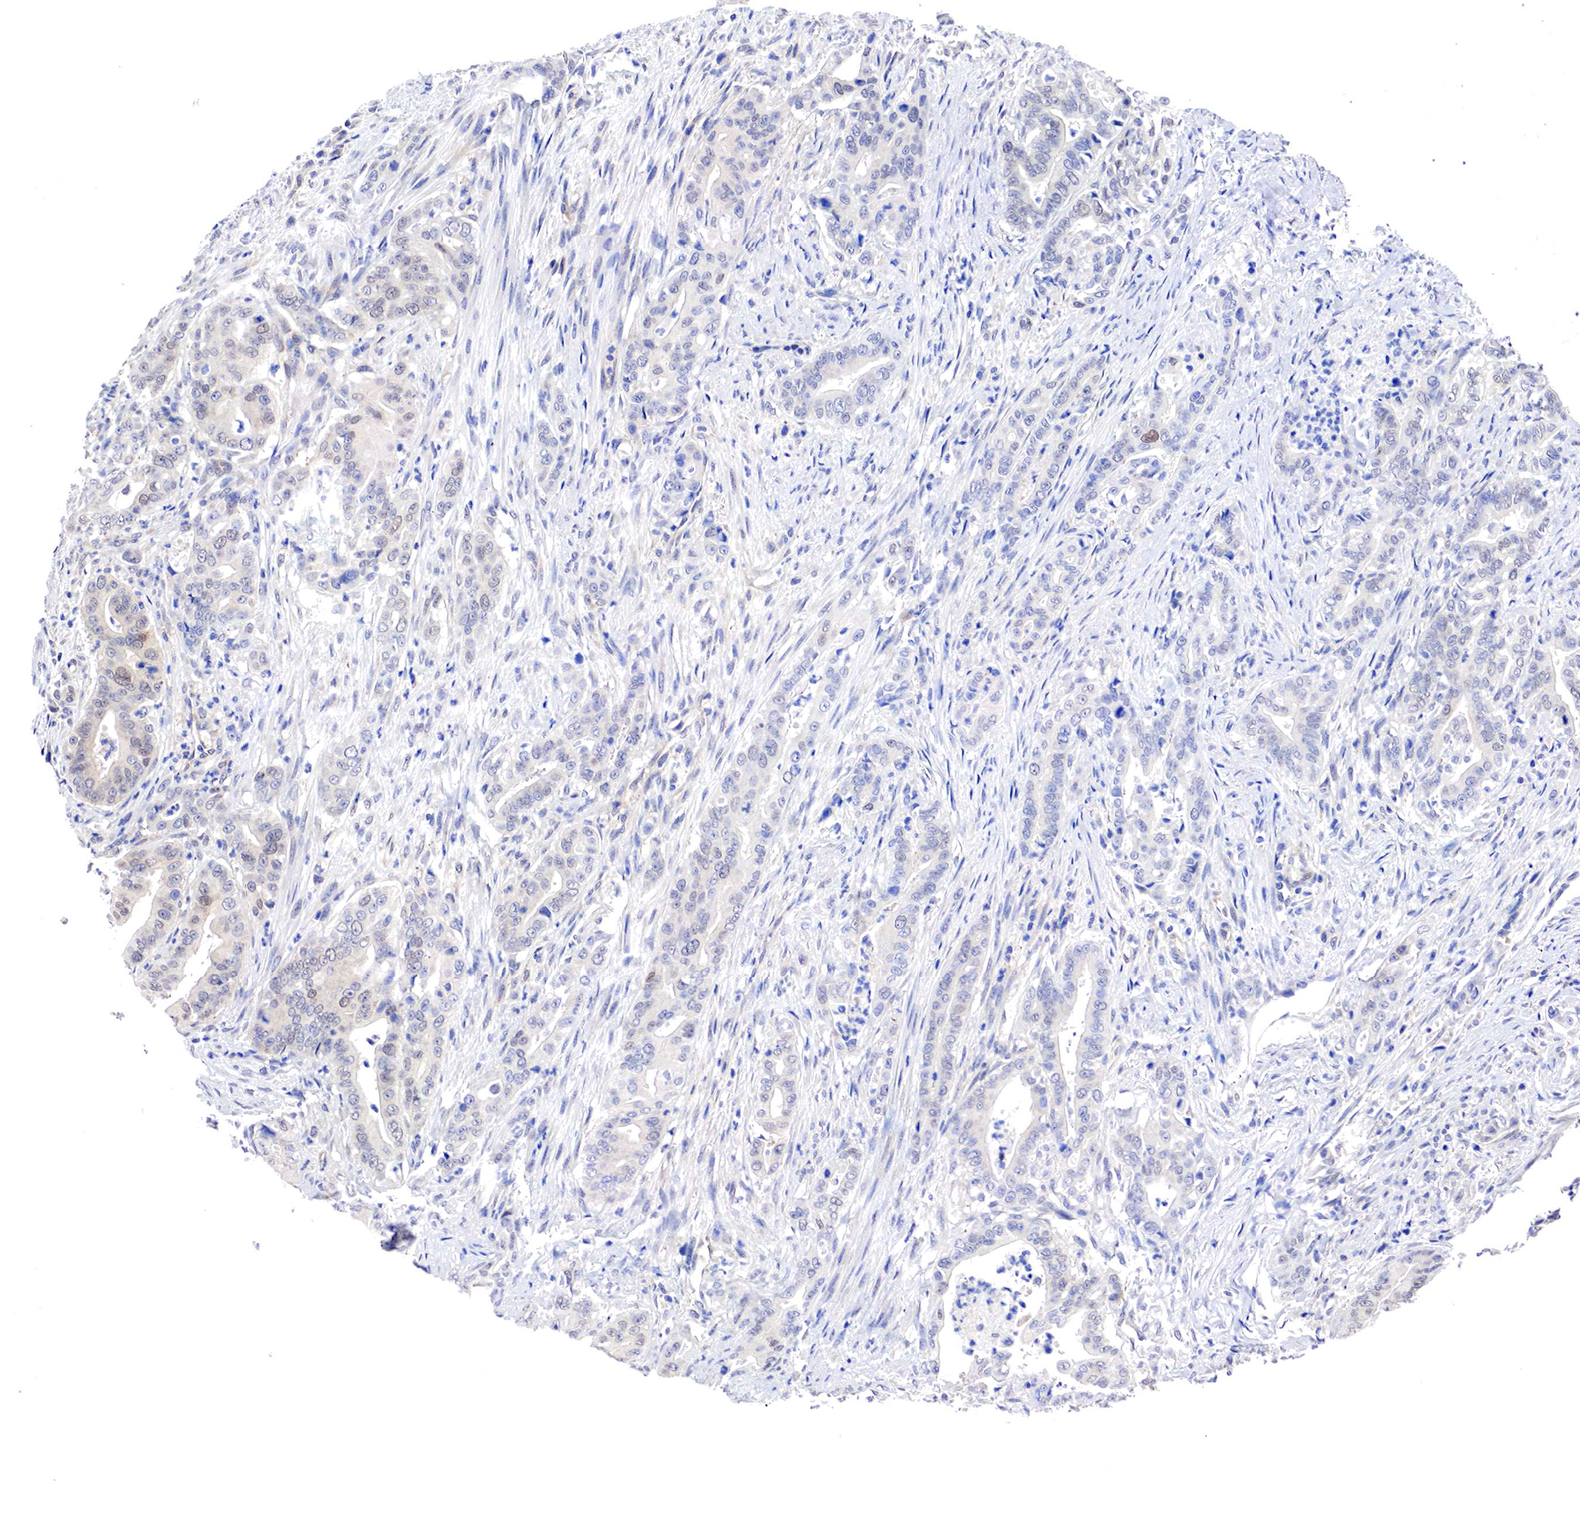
{"staining": {"intensity": "weak", "quantity": "<25%", "location": "cytoplasmic/membranous"}, "tissue": "stomach cancer", "cell_type": "Tumor cells", "image_type": "cancer", "snomed": [{"axis": "morphology", "description": "Adenocarcinoma, NOS"}, {"axis": "topography", "description": "Stomach"}], "caption": "Immunohistochemistry (IHC) micrograph of human adenocarcinoma (stomach) stained for a protein (brown), which demonstrates no positivity in tumor cells.", "gene": "PABIR2", "patient": {"sex": "female", "age": 76}}